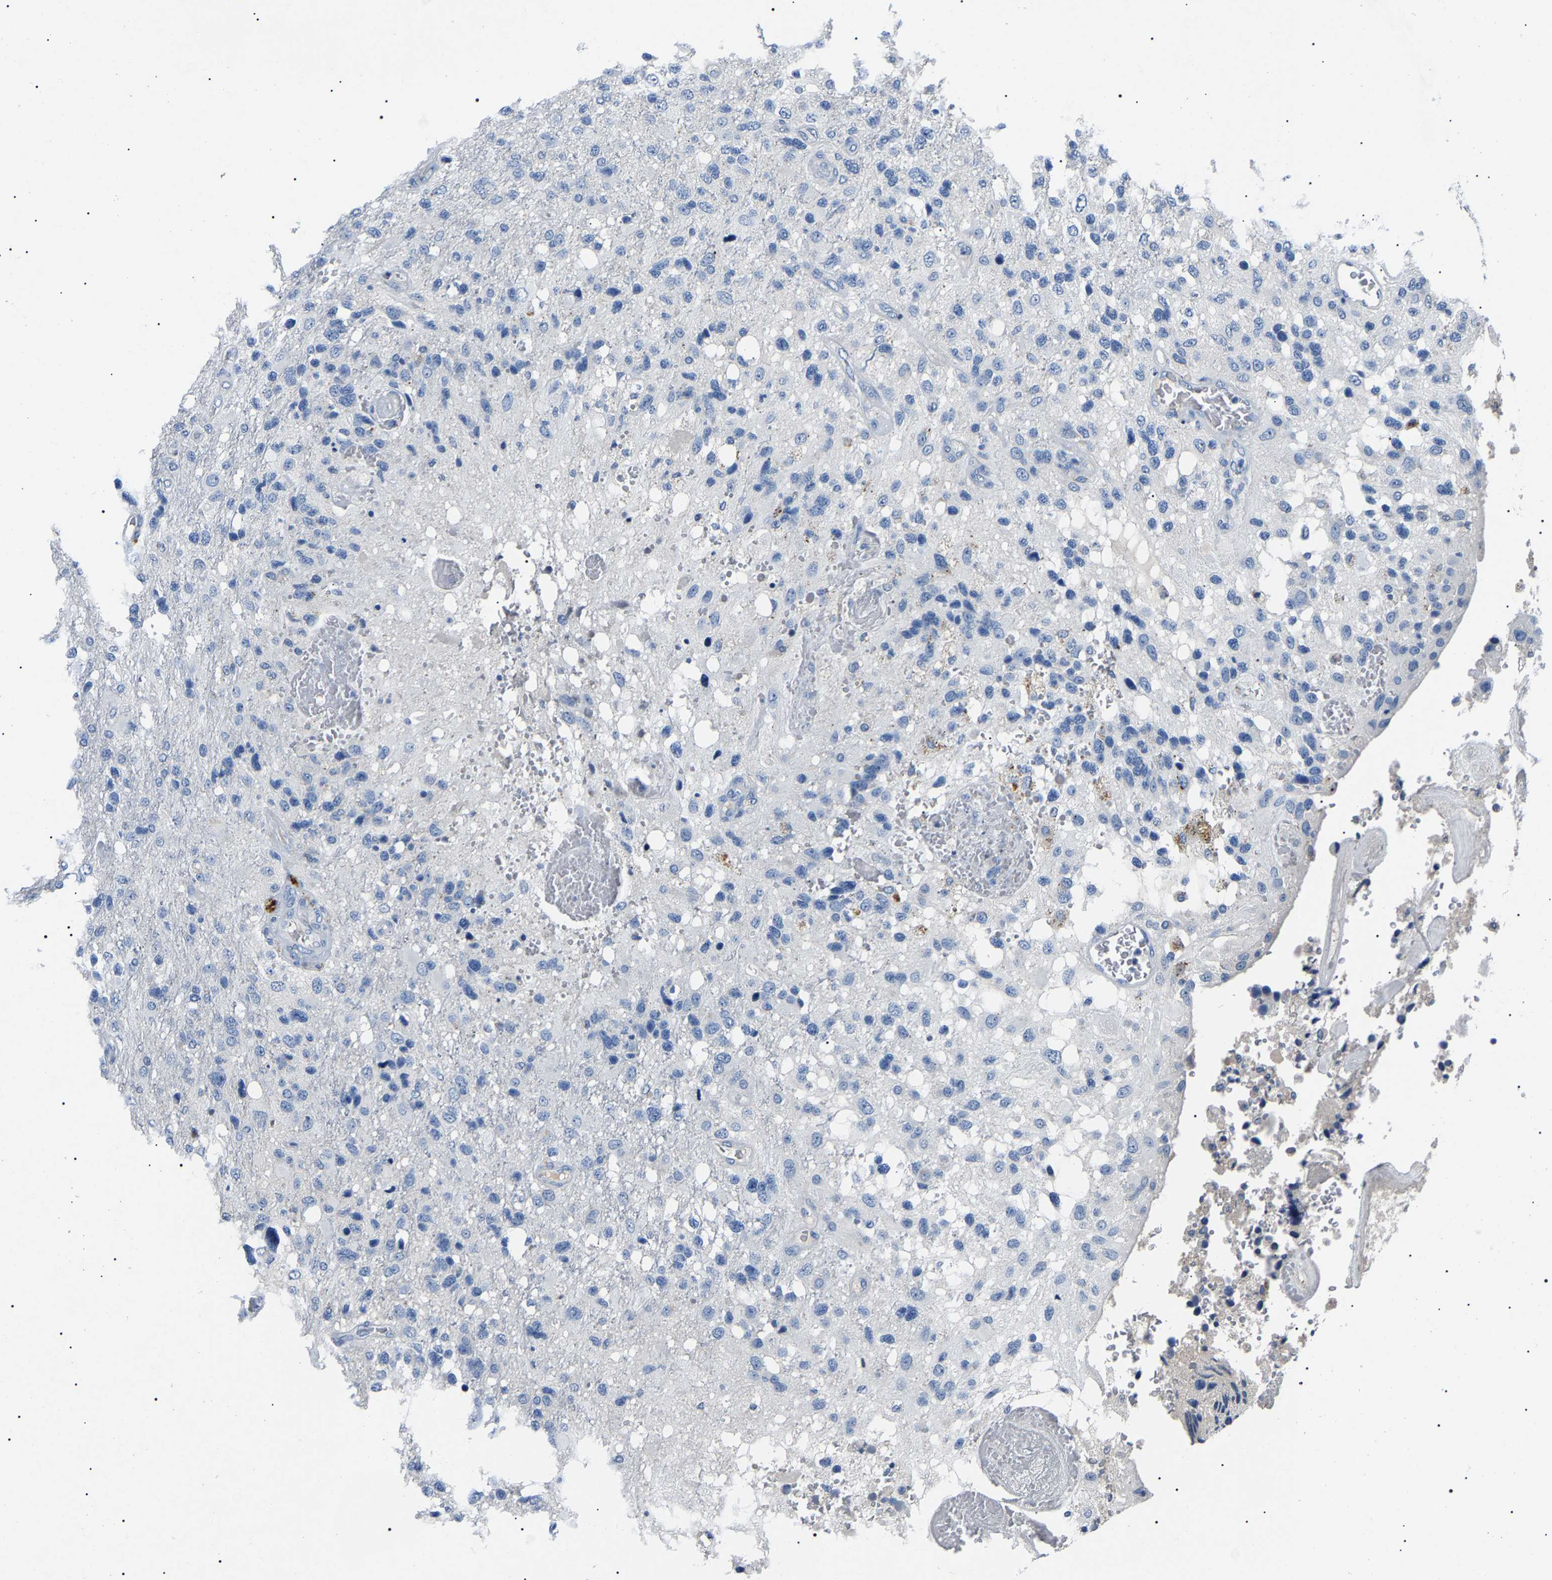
{"staining": {"intensity": "negative", "quantity": "none", "location": "none"}, "tissue": "glioma", "cell_type": "Tumor cells", "image_type": "cancer", "snomed": [{"axis": "morphology", "description": "Glioma, malignant, High grade"}, {"axis": "topography", "description": "Brain"}], "caption": "Immunohistochemistry photomicrograph of neoplastic tissue: glioma stained with DAB (3,3'-diaminobenzidine) demonstrates no significant protein expression in tumor cells.", "gene": "KLK15", "patient": {"sex": "female", "age": 58}}